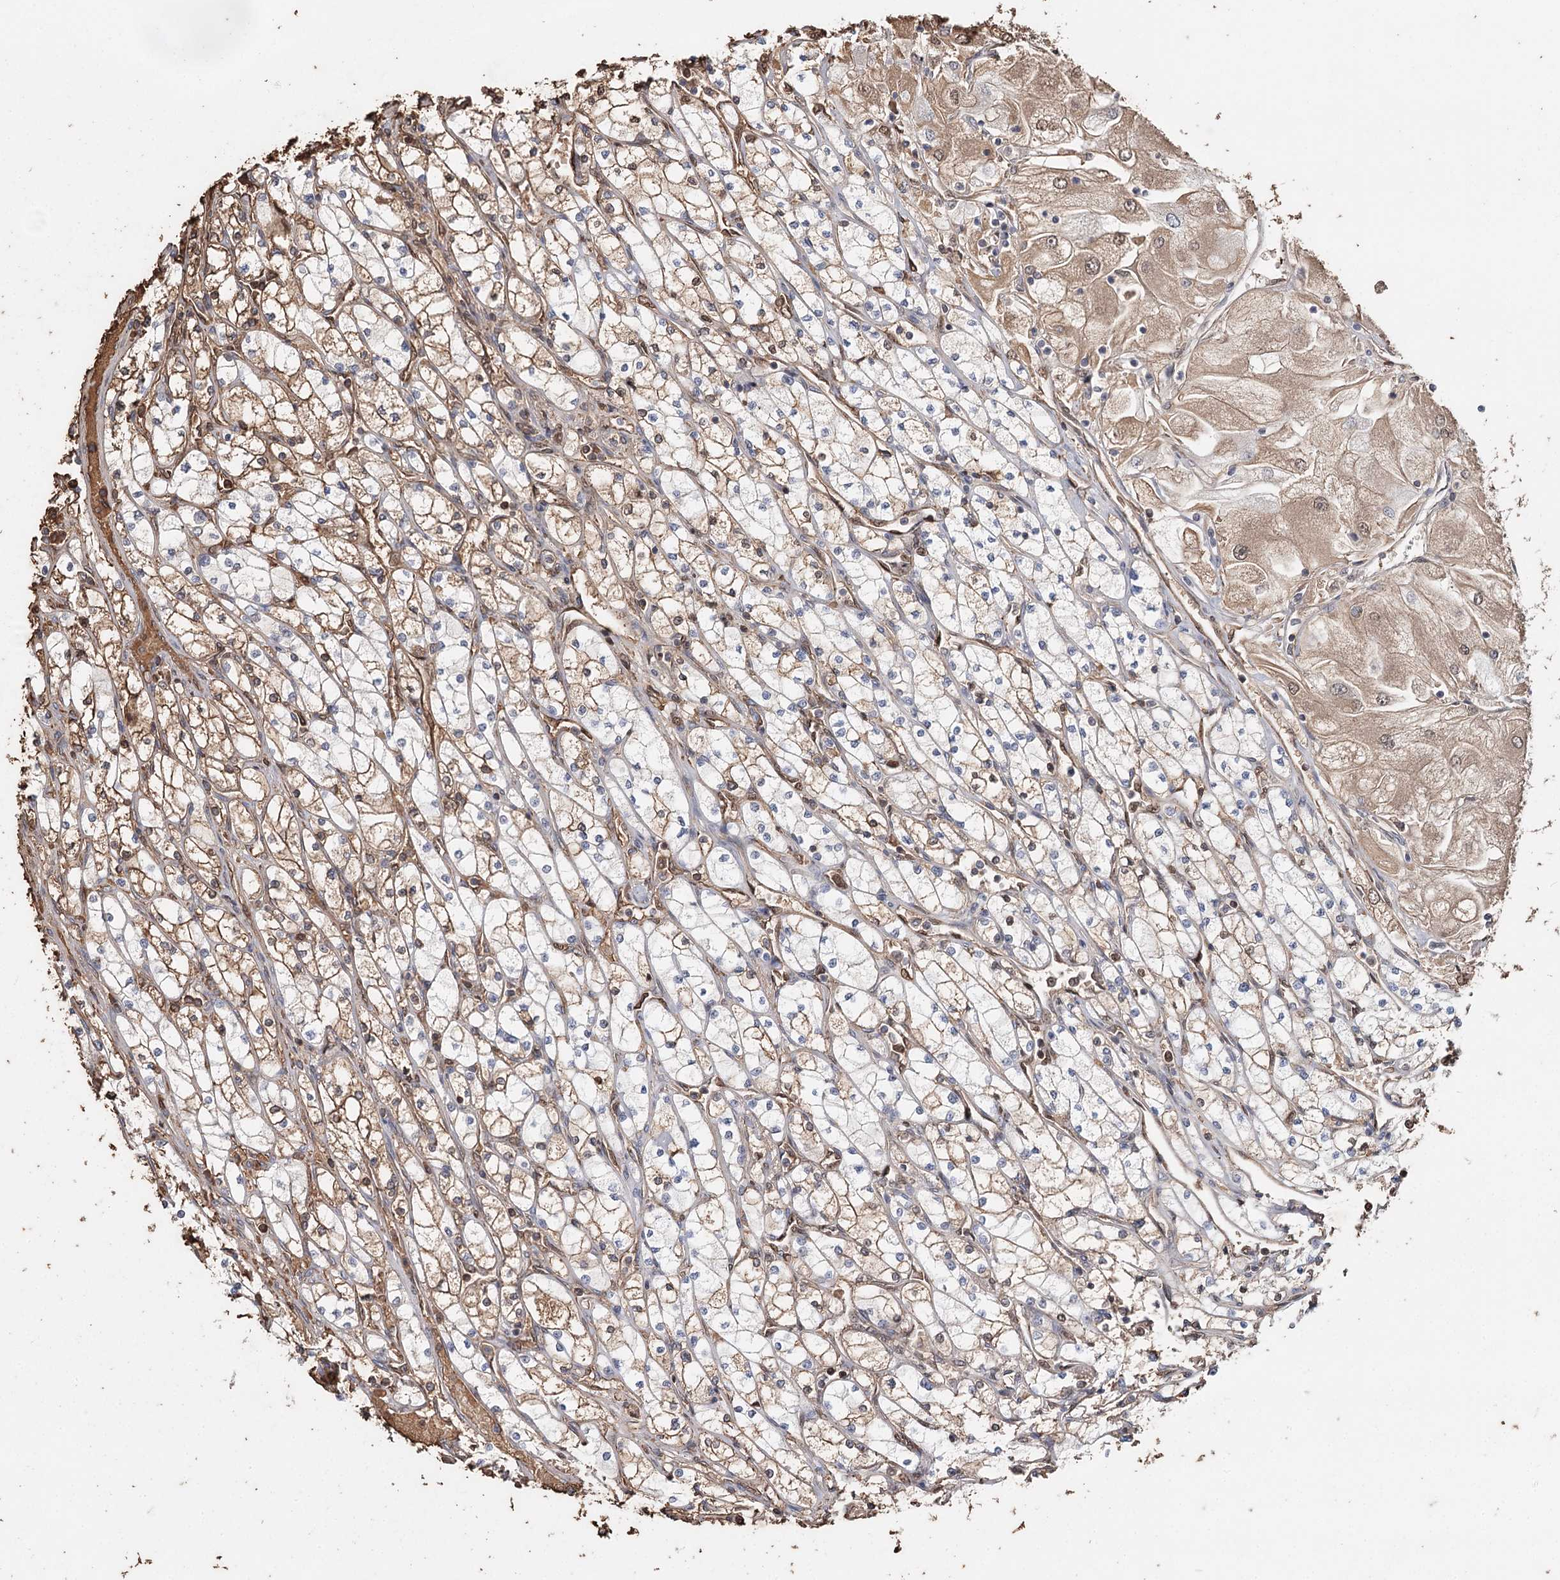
{"staining": {"intensity": "moderate", "quantity": ">75%", "location": "cytoplasmic/membranous"}, "tissue": "renal cancer", "cell_type": "Tumor cells", "image_type": "cancer", "snomed": [{"axis": "morphology", "description": "Adenocarcinoma, NOS"}, {"axis": "topography", "description": "Kidney"}], "caption": "Renal cancer stained for a protein (brown) reveals moderate cytoplasmic/membranous positive staining in about >75% of tumor cells.", "gene": "SYVN1", "patient": {"sex": "male", "age": 80}}